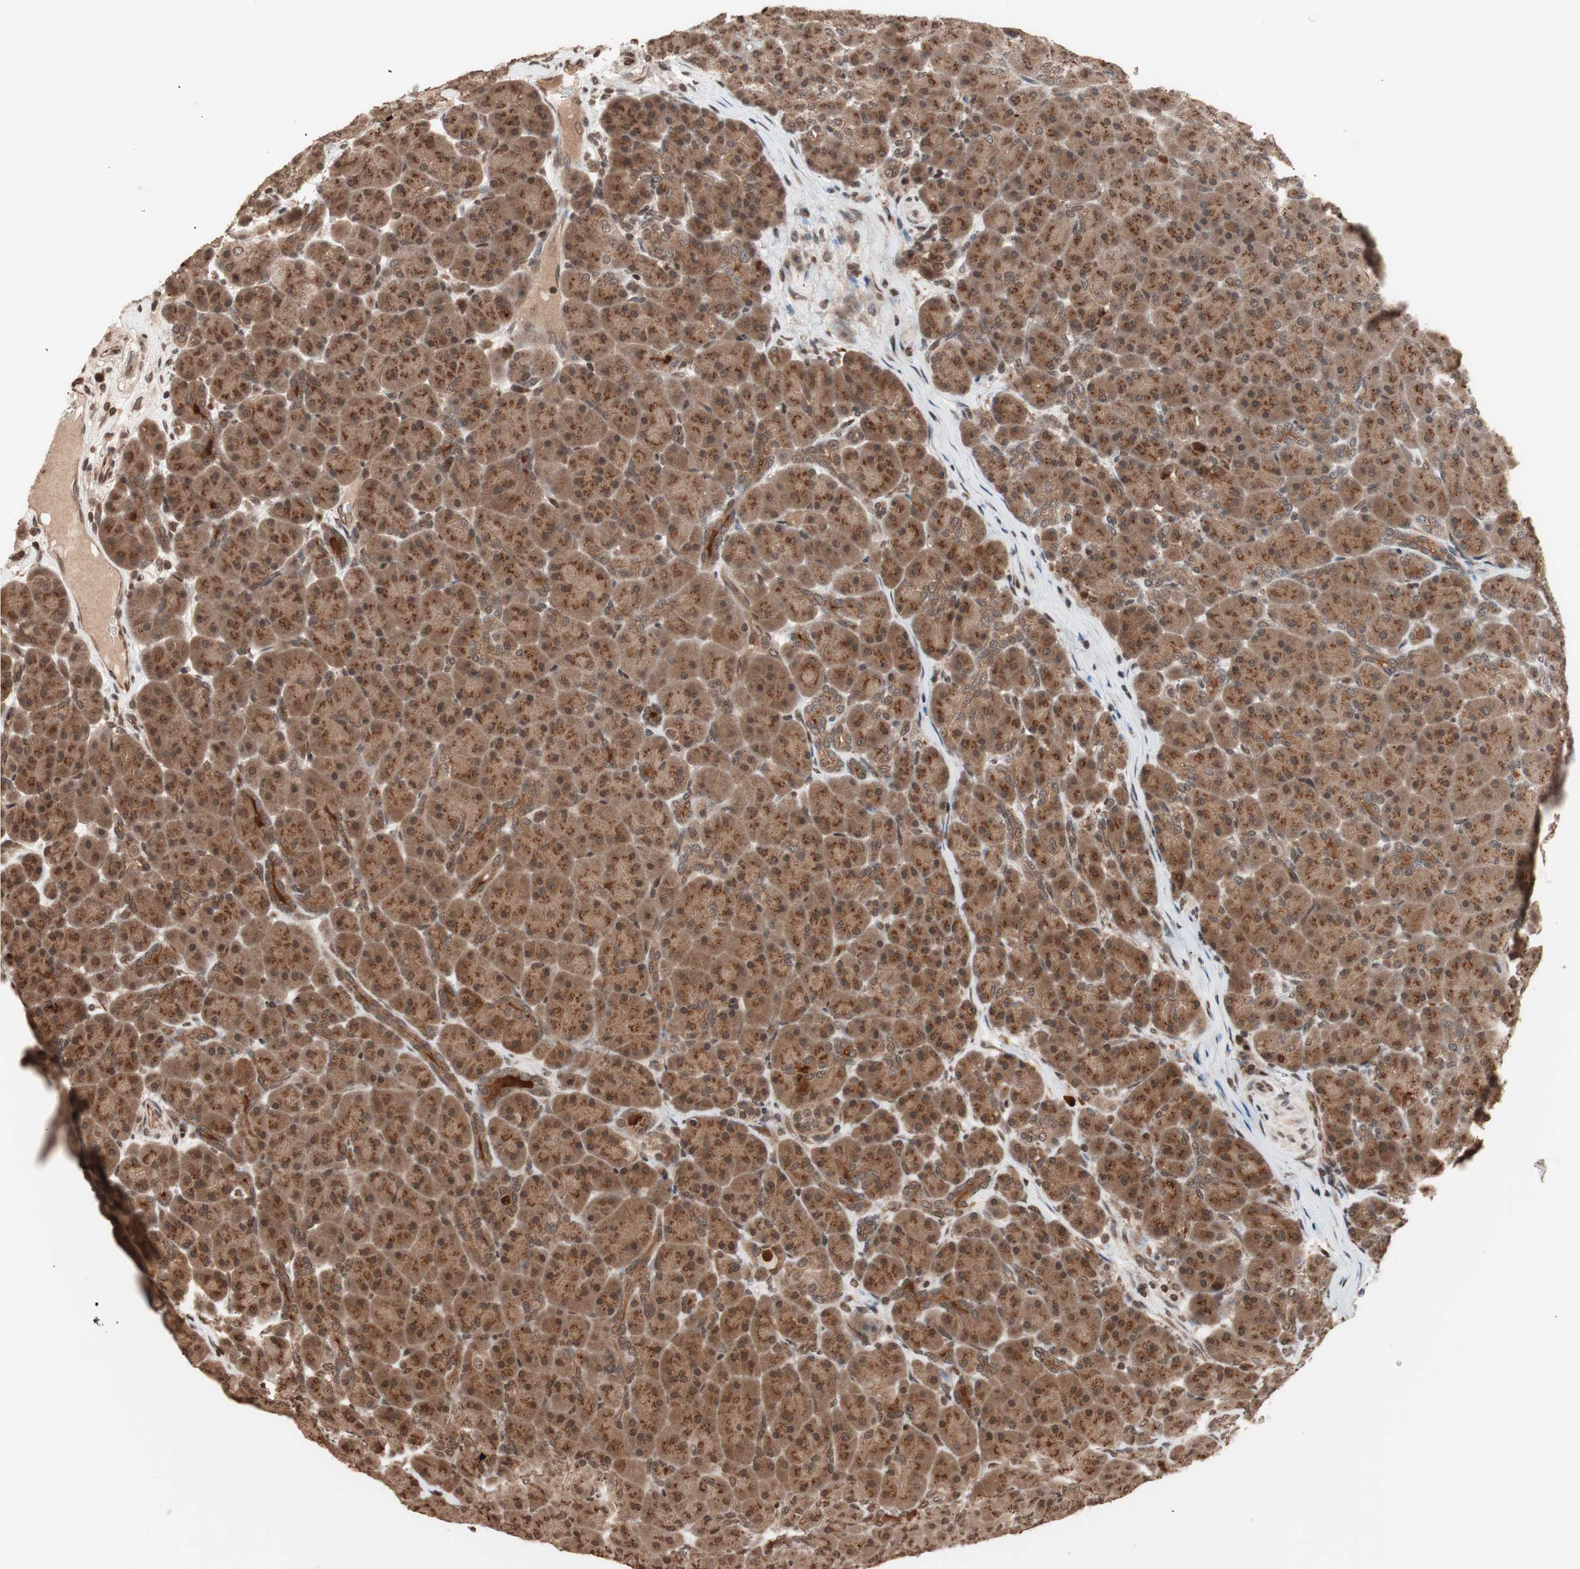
{"staining": {"intensity": "strong", "quantity": ">75%", "location": "cytoplasmic/membranous,nuclear"}, "tissue": "pancreas", "cell_type": "Exocrine glandular cells", "image_type": "normal", "snomed": [{"axis": "morphology", "description": "Normal tissue, NOS"}, {"axis": "topography", "description": "Pancreas"}], "caption": "DAB immunohistochemical staining of normal human pancreas exhibits strong cytoplasmic/membranous,nuclear protein positivity in about >75% of exocrine glandular cells.", "gene": "ZFC3H1", "patient": {"sex": "male", "age": 66}}